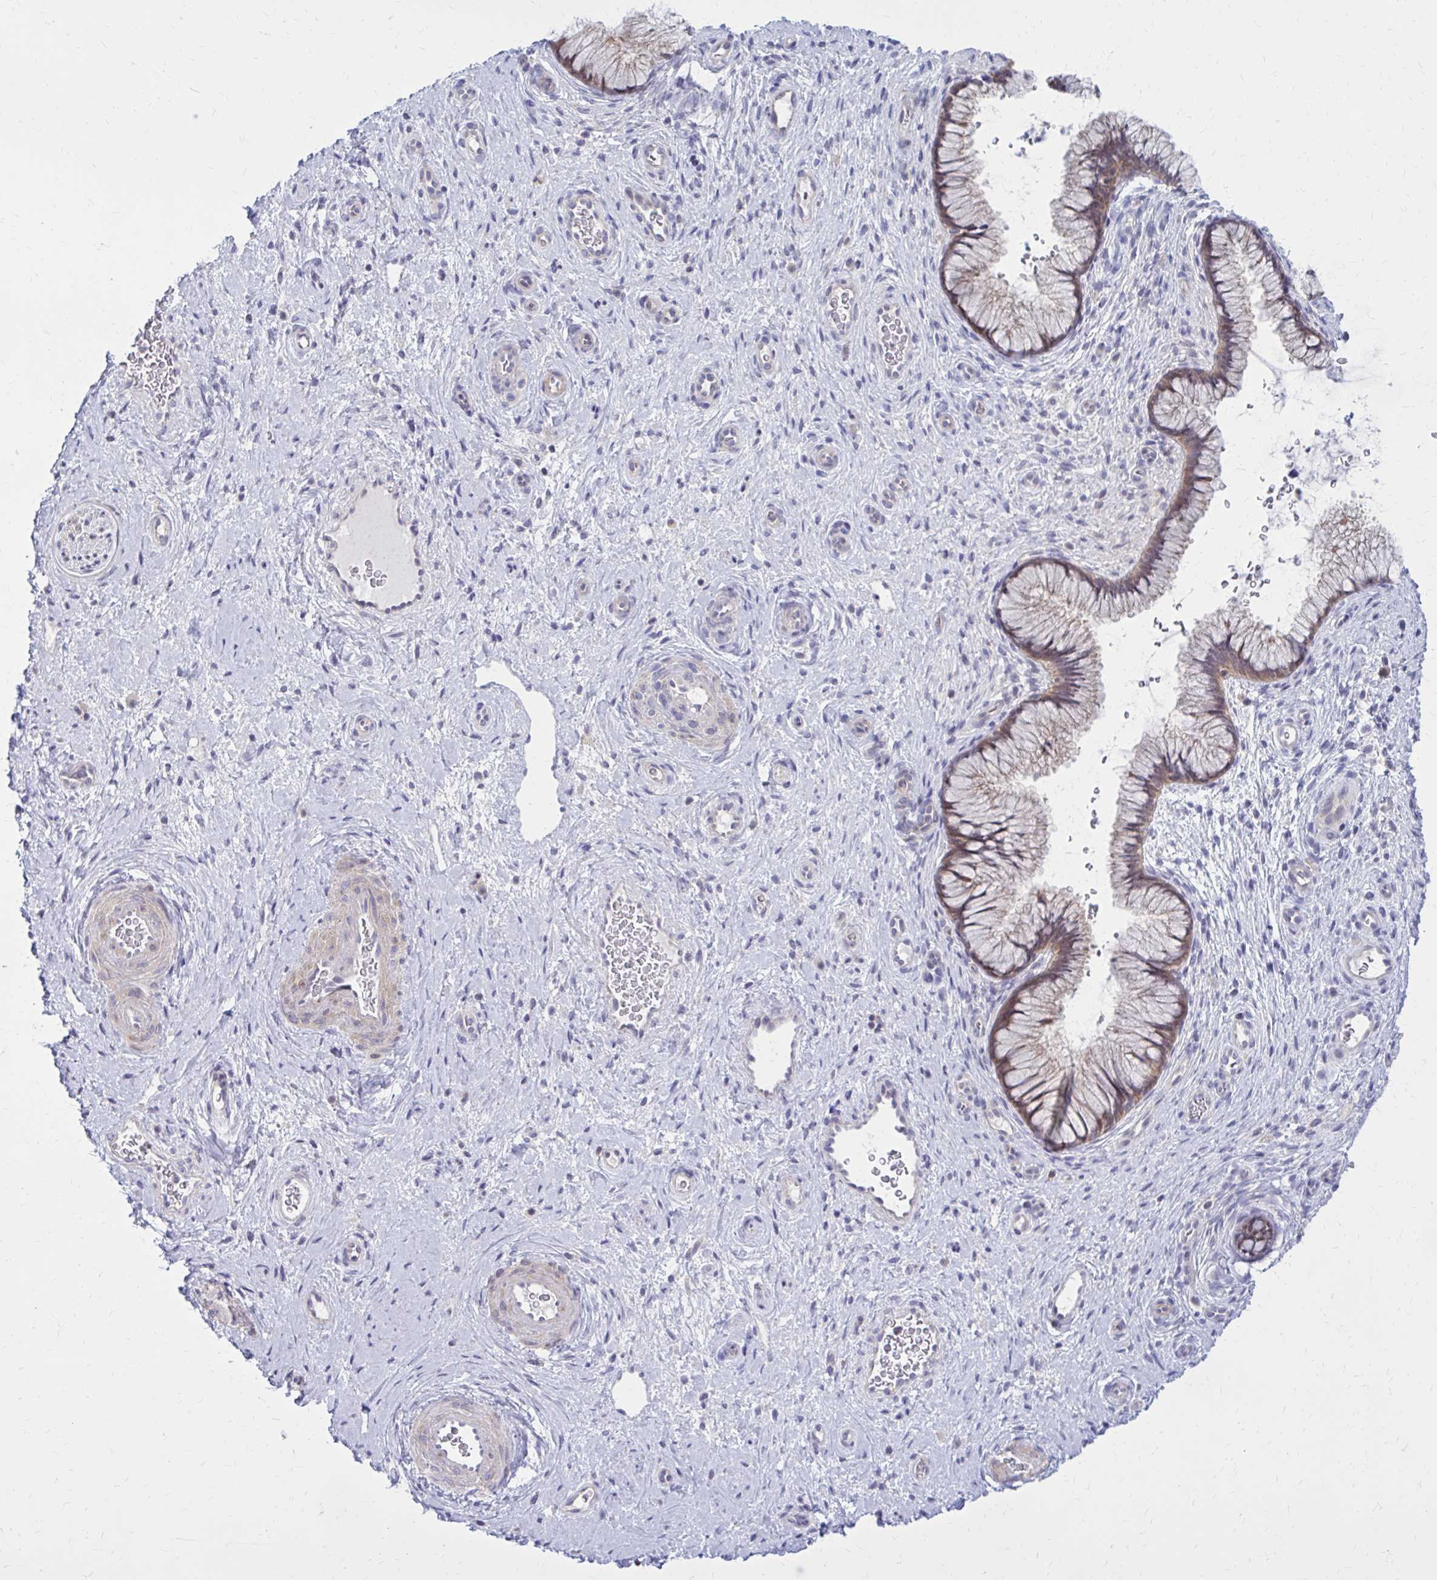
{"staining": {"intensity": "moderate", "quantity": "25%-75%", "location": "cytoplasmic/membranous"}, "tissue": "cervix", "cell_type": "Glandular cells", "image_type": "normal", "snomed": [{"axis": "morphology", "description": "Normal tissue, NOS"}, {"axis": "topography", "description": "Cervix"}], "caption": "Human cervix stained with a protein marker demonstrates moderate staining in glandular cells.", "gene": "DBI", "patient": {"sex": "female", "age": 34}}